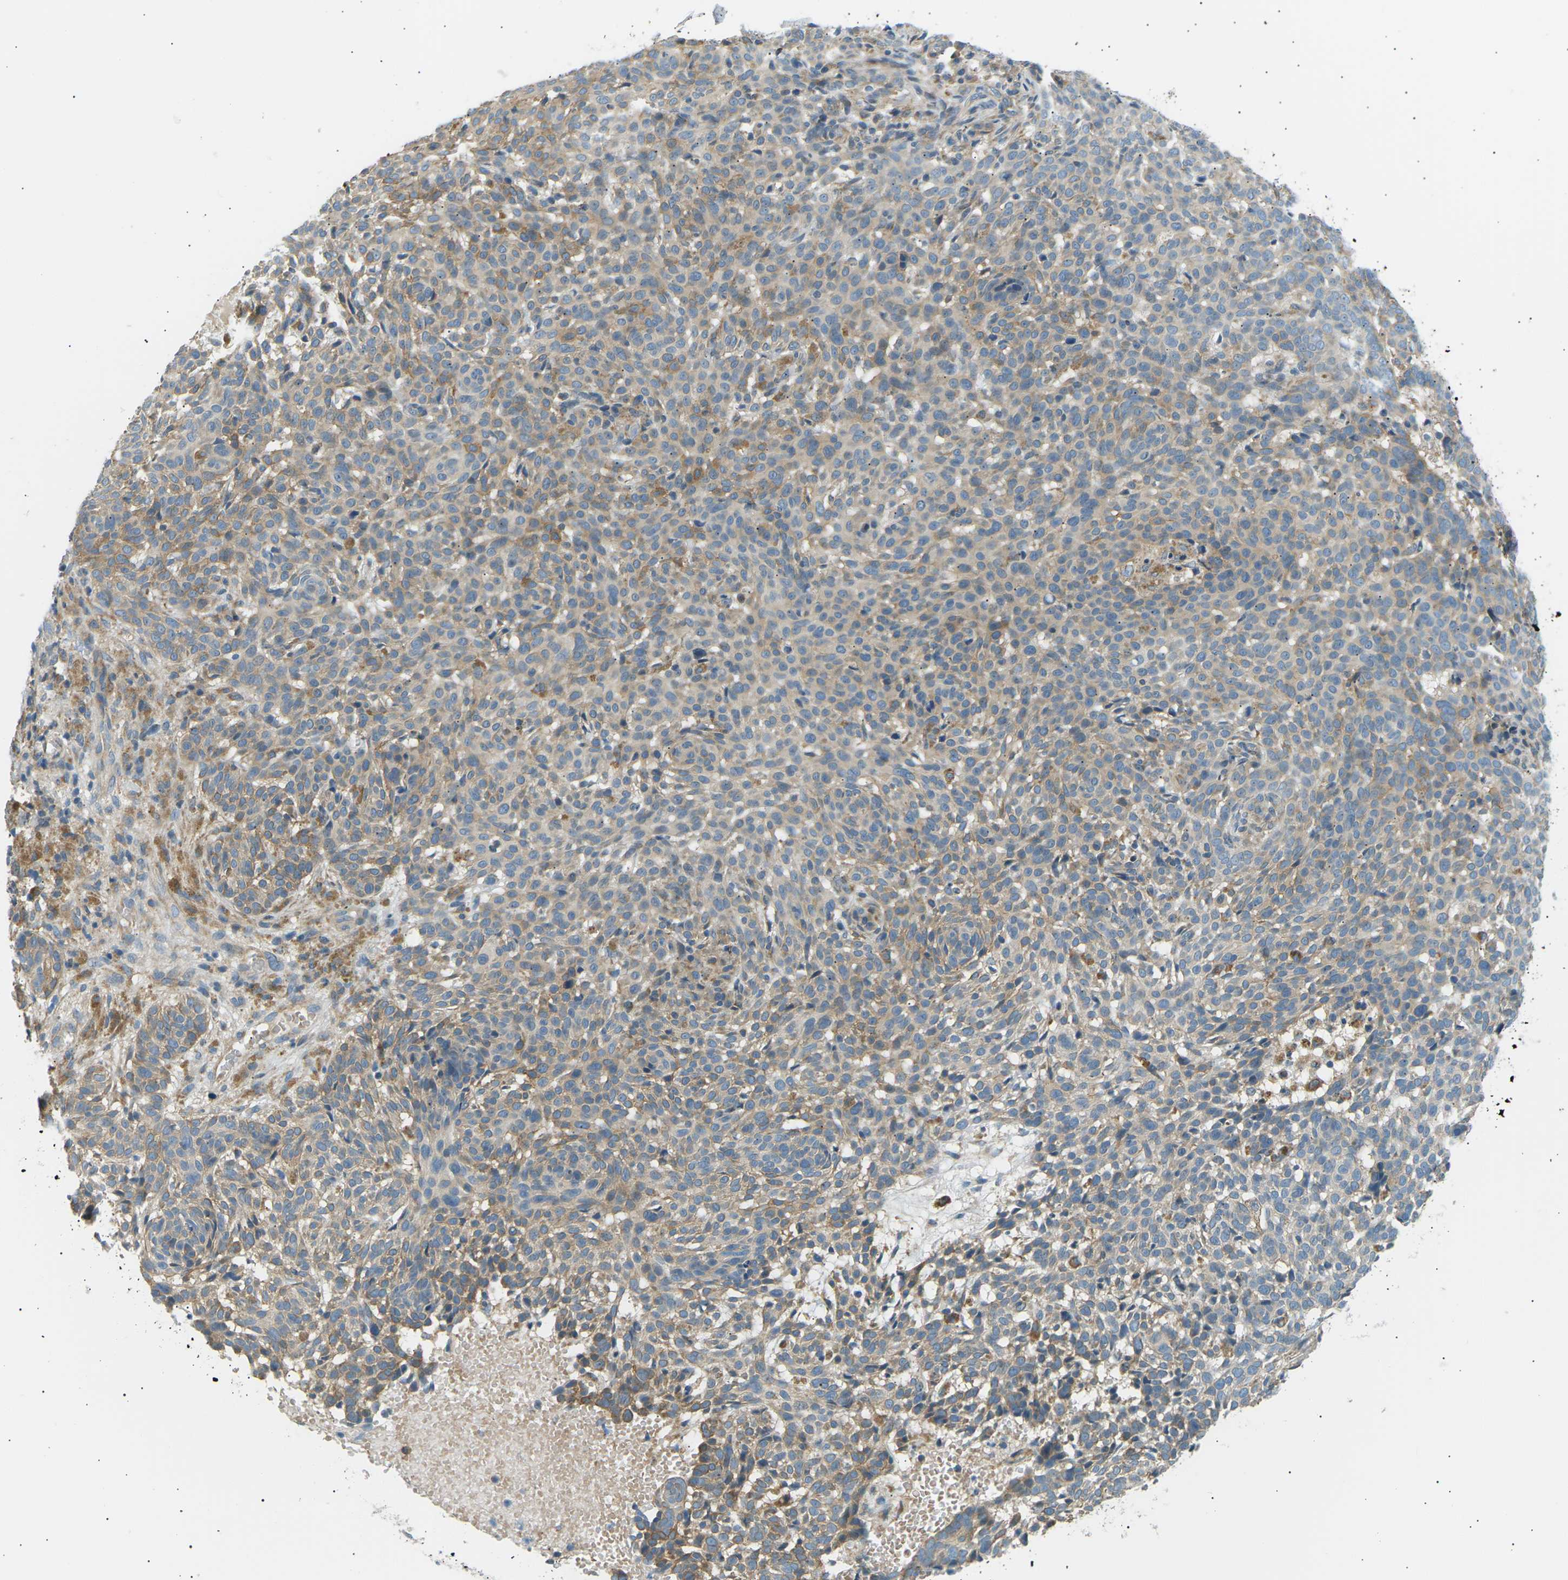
{"staining": {"intensity": "weak", "quantity": "25%-75%", "location": "cytoplasmic/membranous"}, "tissue": "skin cancer", "cell_type": "Tumor cells", "image_type": "cancer", "snomed": [{"axis": "morphology", "description": "Basal cell carcinoma"}, {"axis": "topography", "description": "Skin"}], "caption": "A low amount of weak cytoplasmic/membranous expression is present in about 25%-75% of tumor cells in skin cancer tissue. (DAB (3,3'-diaminobenzidine) IHC, brown staining for protein, blue staining for nuclei).", "gene": "TBC1D8", "patient": {"sex": "male", "age": 85}}